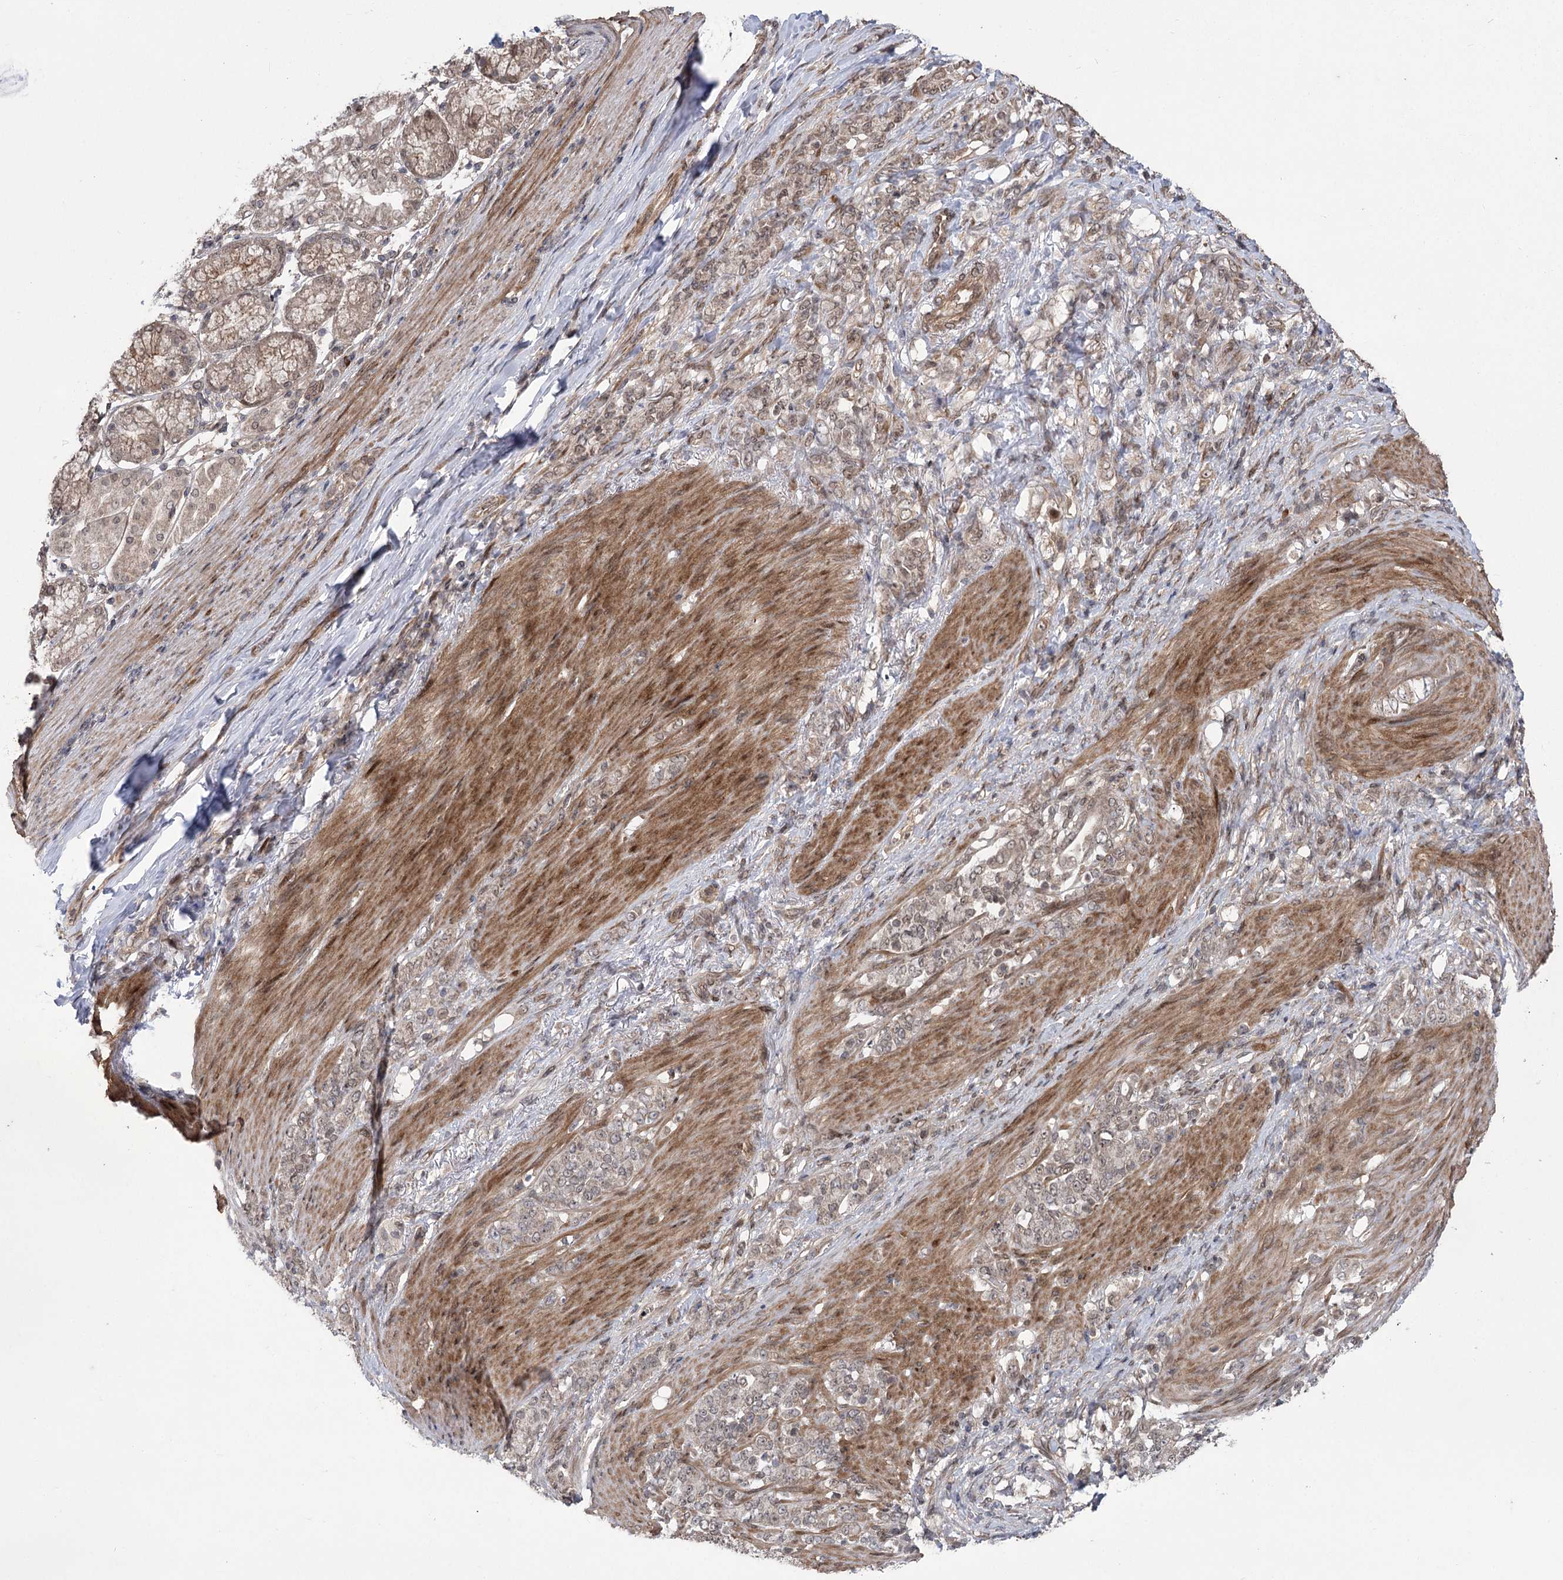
{"staining": {"intensity": "weak", "quantity": "<25%", "location": "cytoplasmic/membranous,nuclear"}, "tissue": "stomach cancer", "cell_type": "Tumor cells", "image_type": "cancer", "snomed": [{"axis": "morphology", "description": "Adenocarcinoma, NOS"}, {"axis": "topography", "description": "Stomach"}], "caption": "Tumor cells show no significant protein expression in stomach cancer (adenocarcinoma).", "gene": "TENM2", "patient": {"sex": "female", "age": 79}}